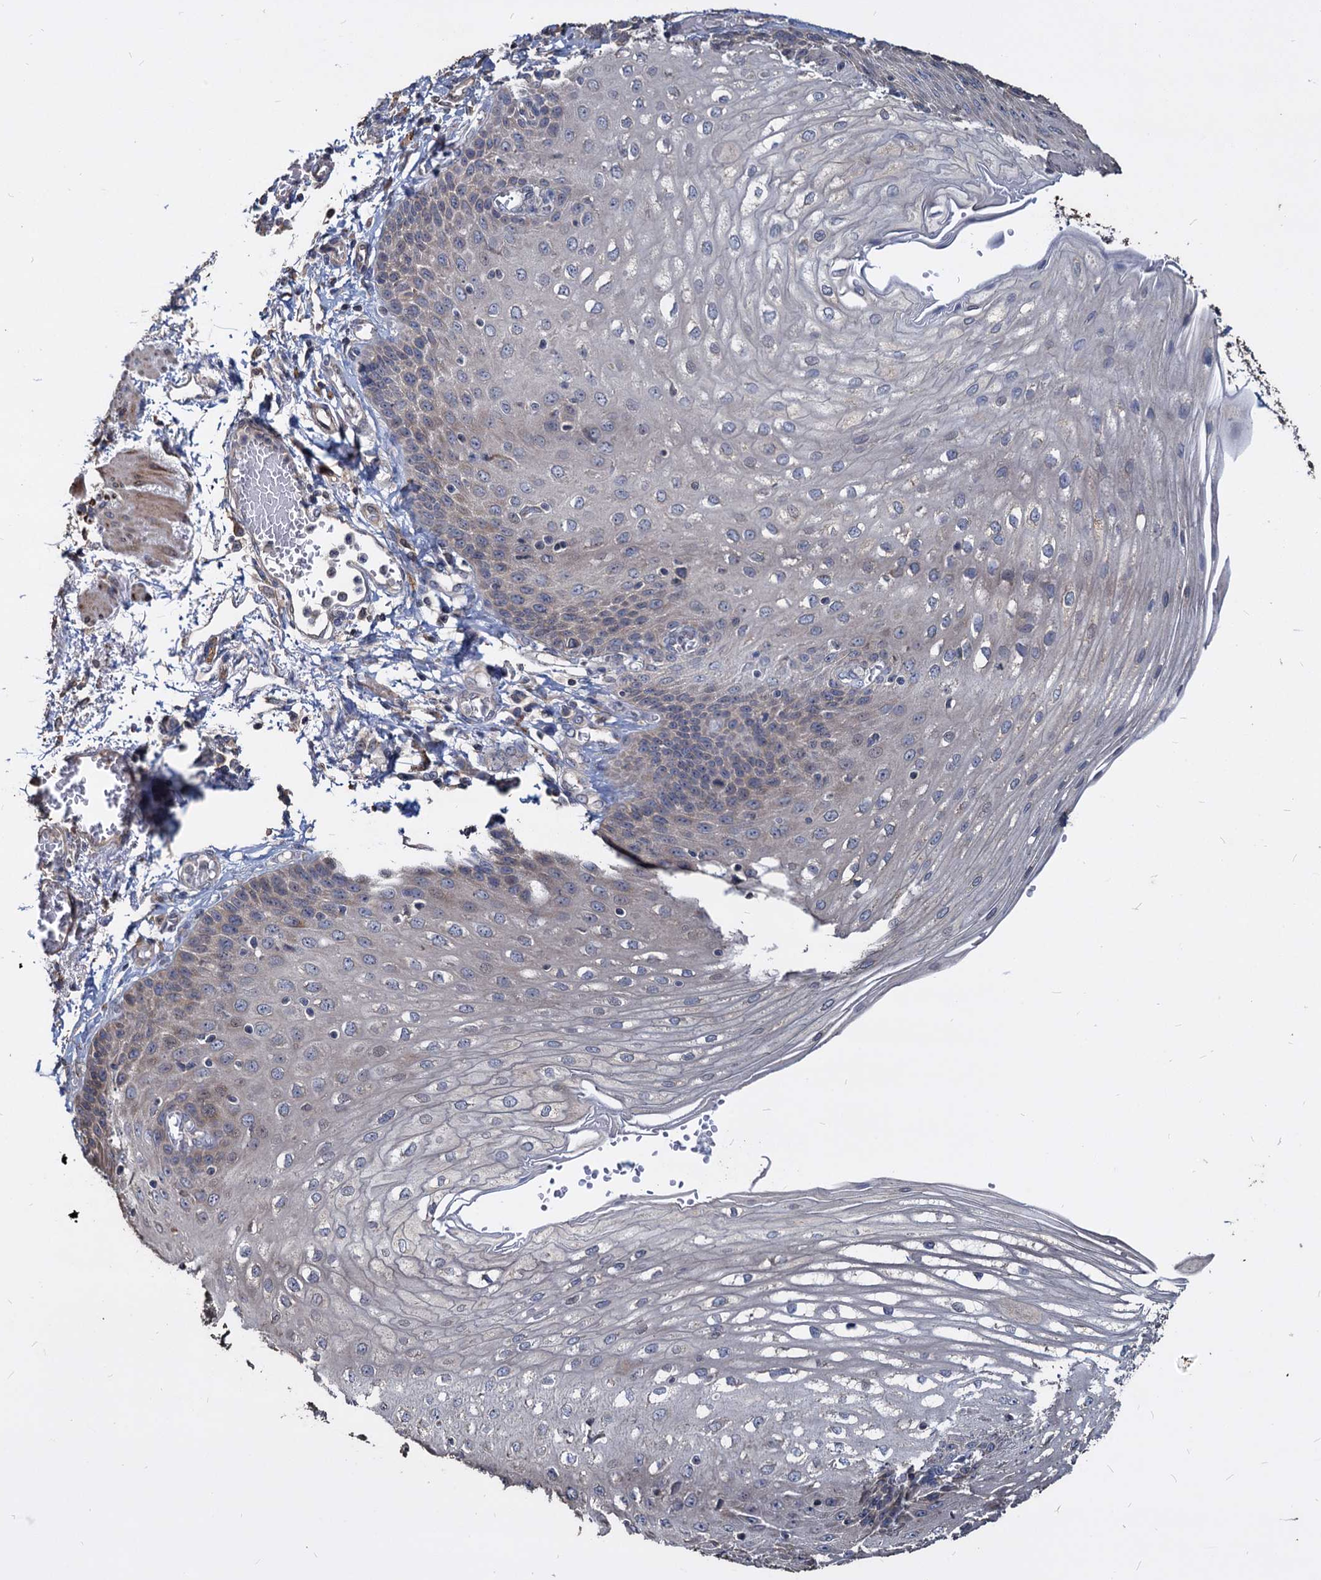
{"staining": {"intensity": "weak", "quantity": "<25%", "location": "cytoplasmic/membranous"}, "tissue": "esophagus", "cell_type": "Squamous epithelial cells", "image_type": "normal", "snomed": [{"axis": "morphology", "description": "Normal tissue, NOS"}, {"axis": "topography", "description": "Esophagus"}], "caption": "Photomicrograph shows no protein positivity in squamous epithelial cells of unremarkable esophagus. Brightfield microscopy of IHC stained with DAB (brown) and hematoxylin (blue), captured at high magnification.", "gene": "DEPDC4", "patient": {"sex": "male", "age": 81}}